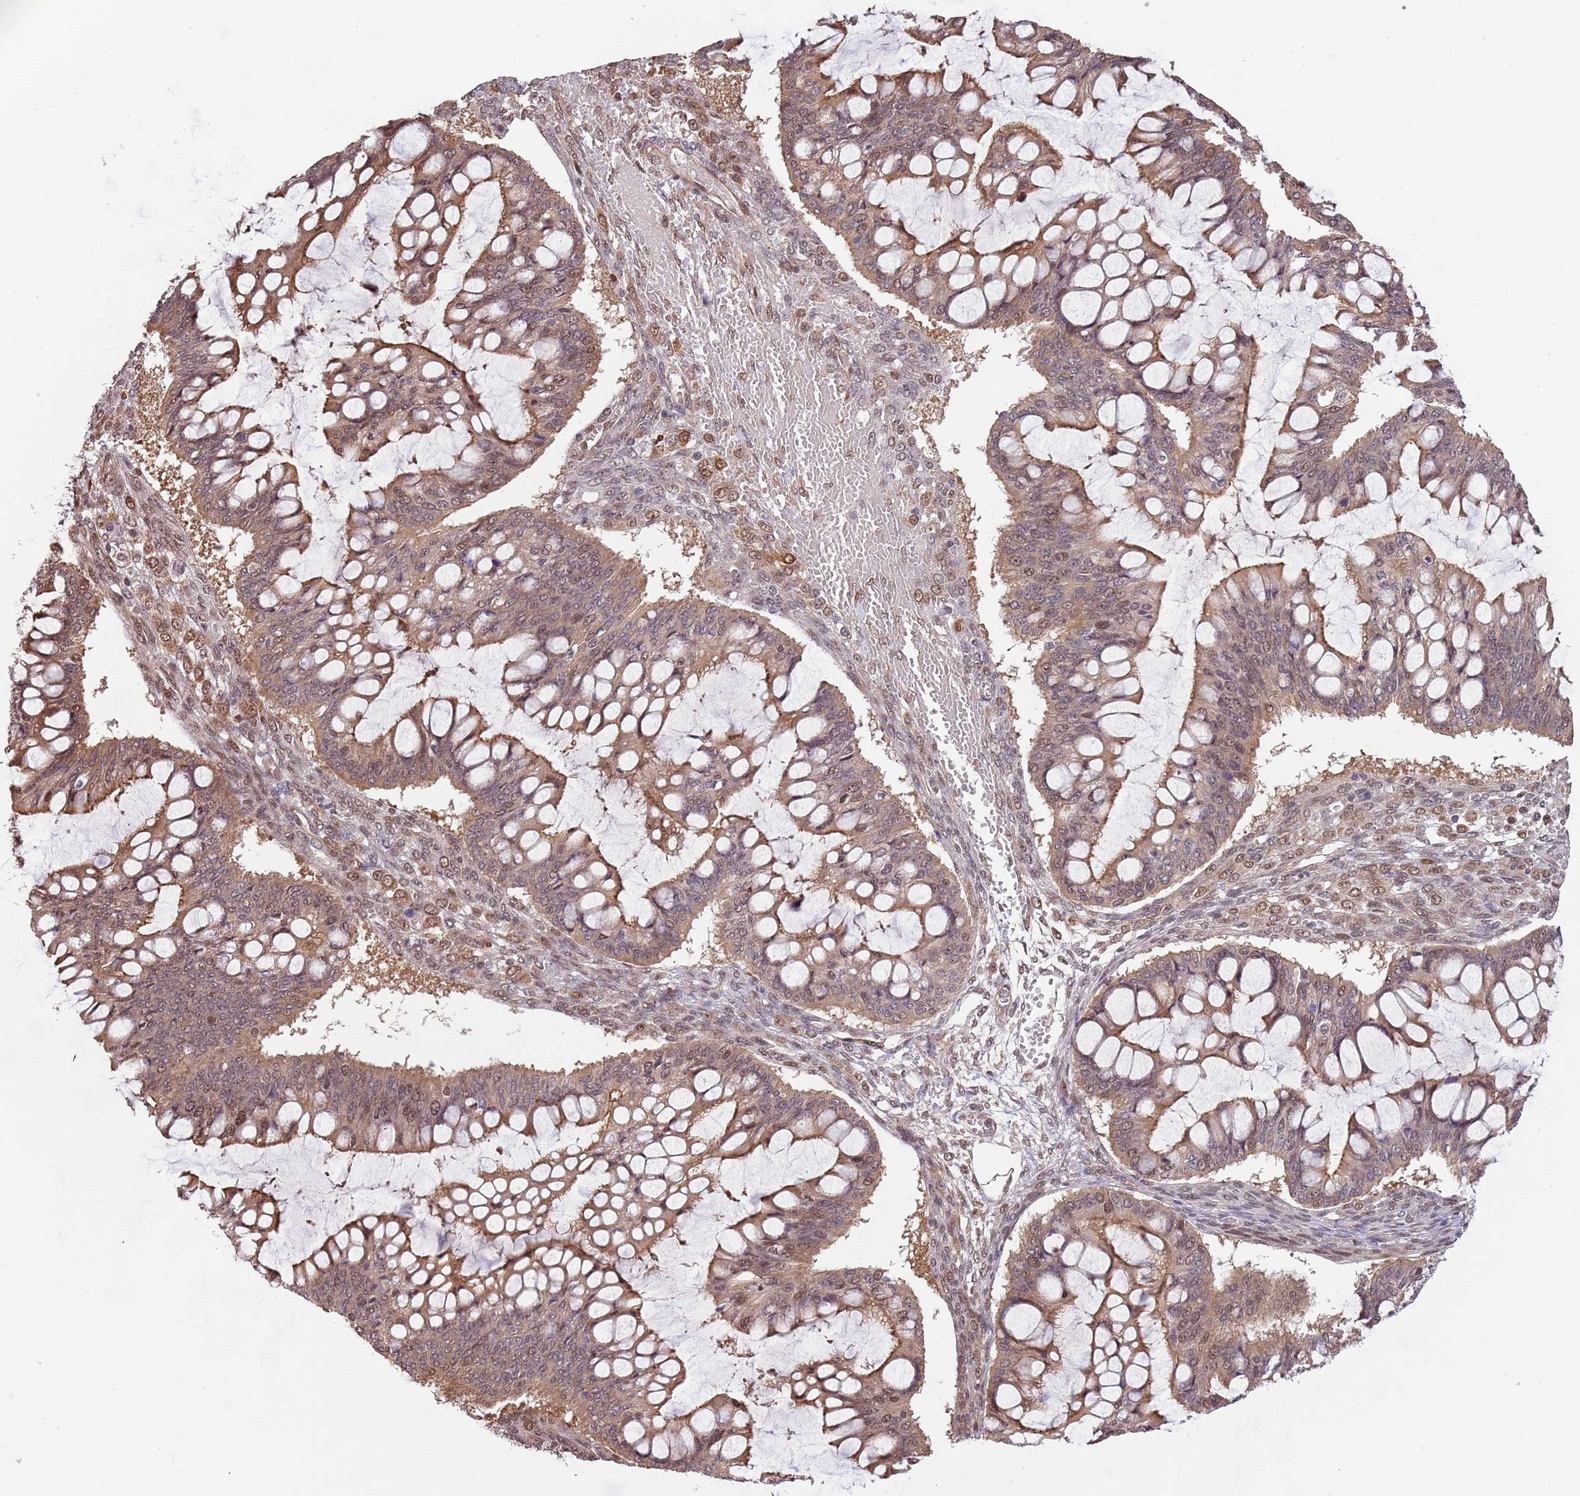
{"staining": {"intensity": "moderate", "quantity": ">75%", "location": "cytoplasmic/membranous,nuclear"}, "tissue": "ovarian cancer", "cell_type": "Tumor cells", "image_type": "cancer", "snomed": [{"axis": "morphology", "description": "Cystadenocarcinoma, mucinous, NOS"}, {"axis": "topography", "description": "Ovary"}], "caption": "This is a micrograph of IHC staining of mucinous cystadenocarcinoma (ovarian), which shows moderate positivity in the cytoplasmic/membranous and nuclear of tumor cells.", "gene": "PLSCR5", "patient": {"sex": "female", "age": 73}}